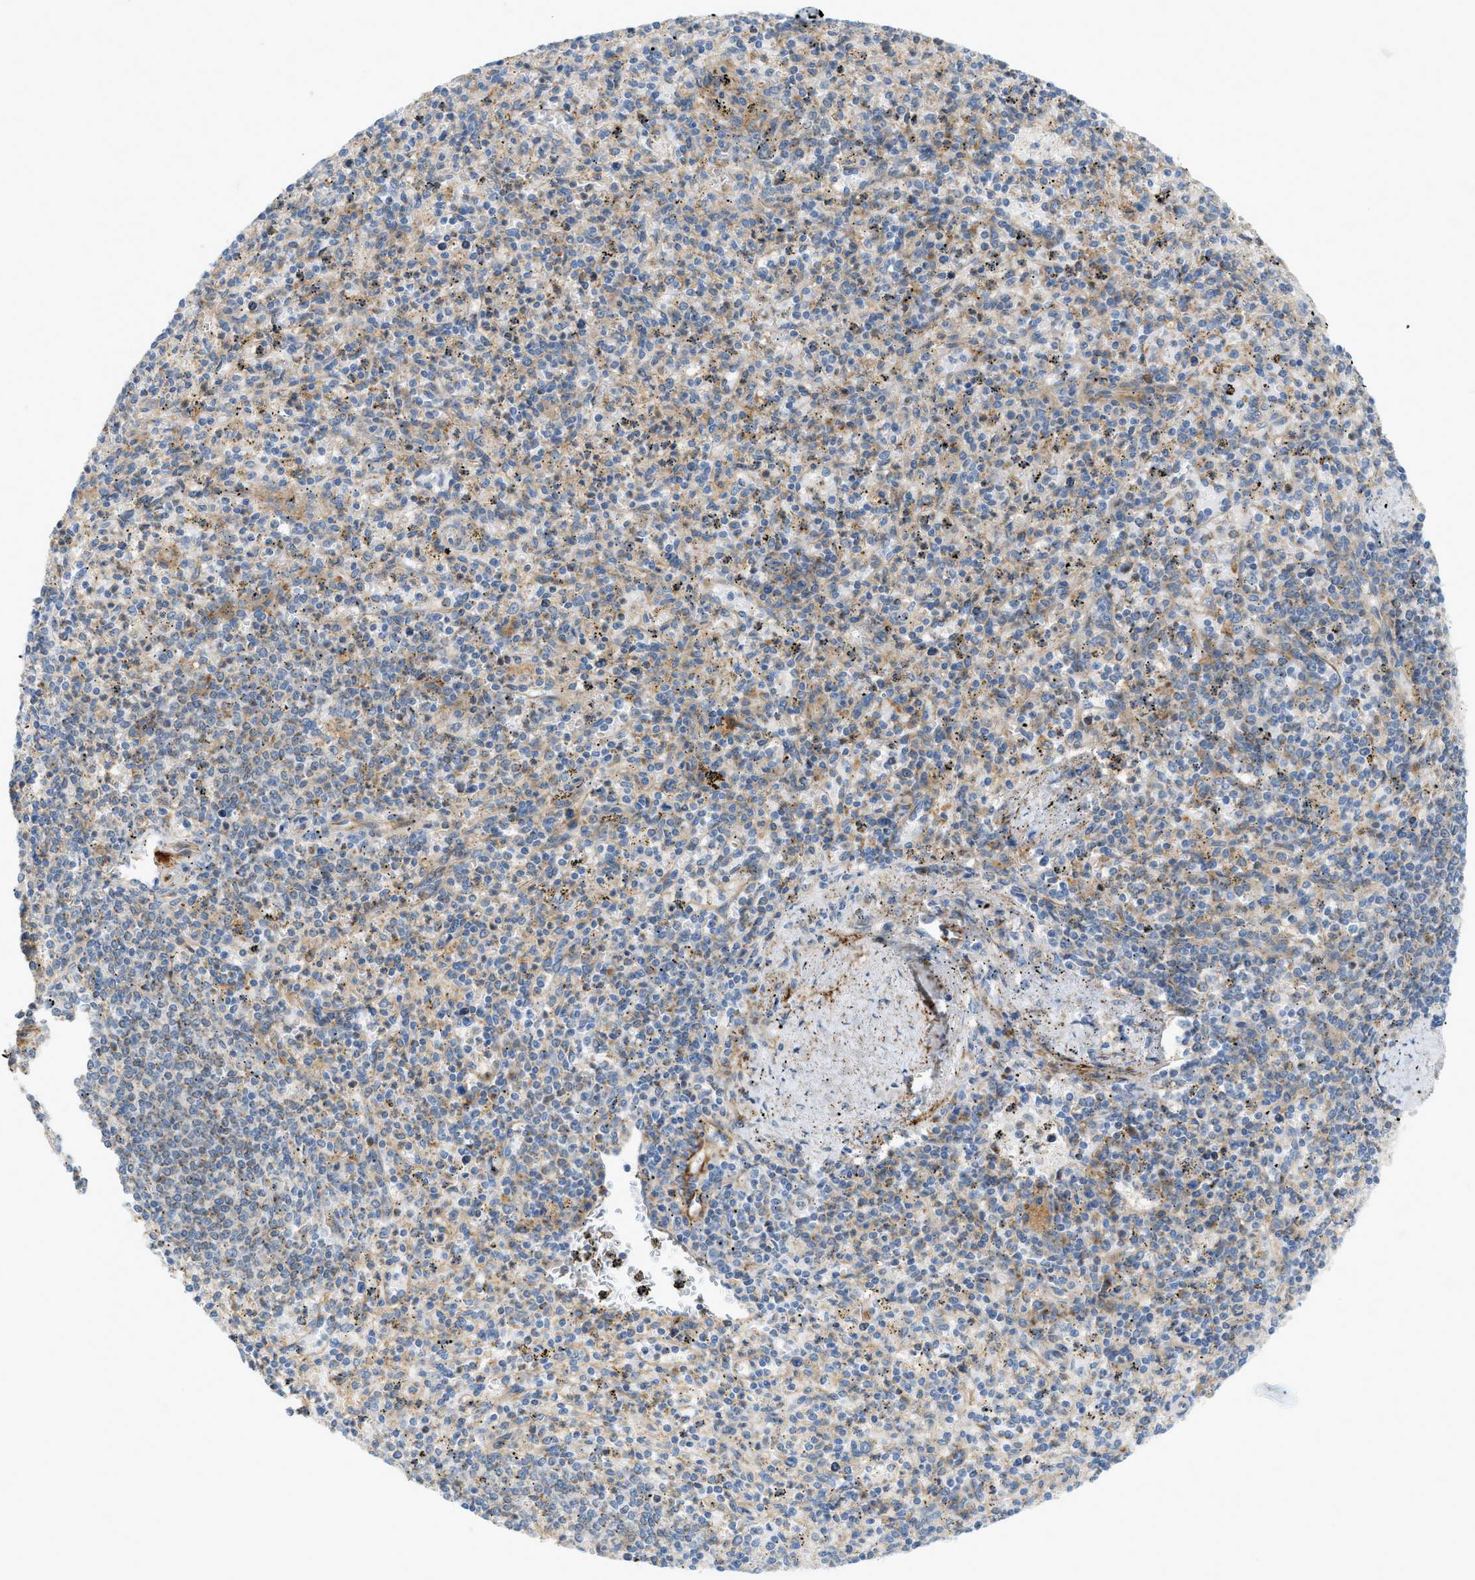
{"staining": {"intensity": "moderate", "quantity": ">75%", "location": "cytoplasmic/membranous"}, "tissue": "spleen", "cell_type": "Cells in red pulp", "image_type": "normal", "snomed": [{"axis": "morphology", "description": "Normal tissue, NOS"}, {"axis": "topography", "description": "Spleen"}], "caption": "Immunohistochemistry of benign human spleen reveals medium levels of moderate cytoplasmic/membranous staining in about >75% of cells in red pulp.", "gene": "LMBRD1", "patient": {"sex": "male", "age": 72}}